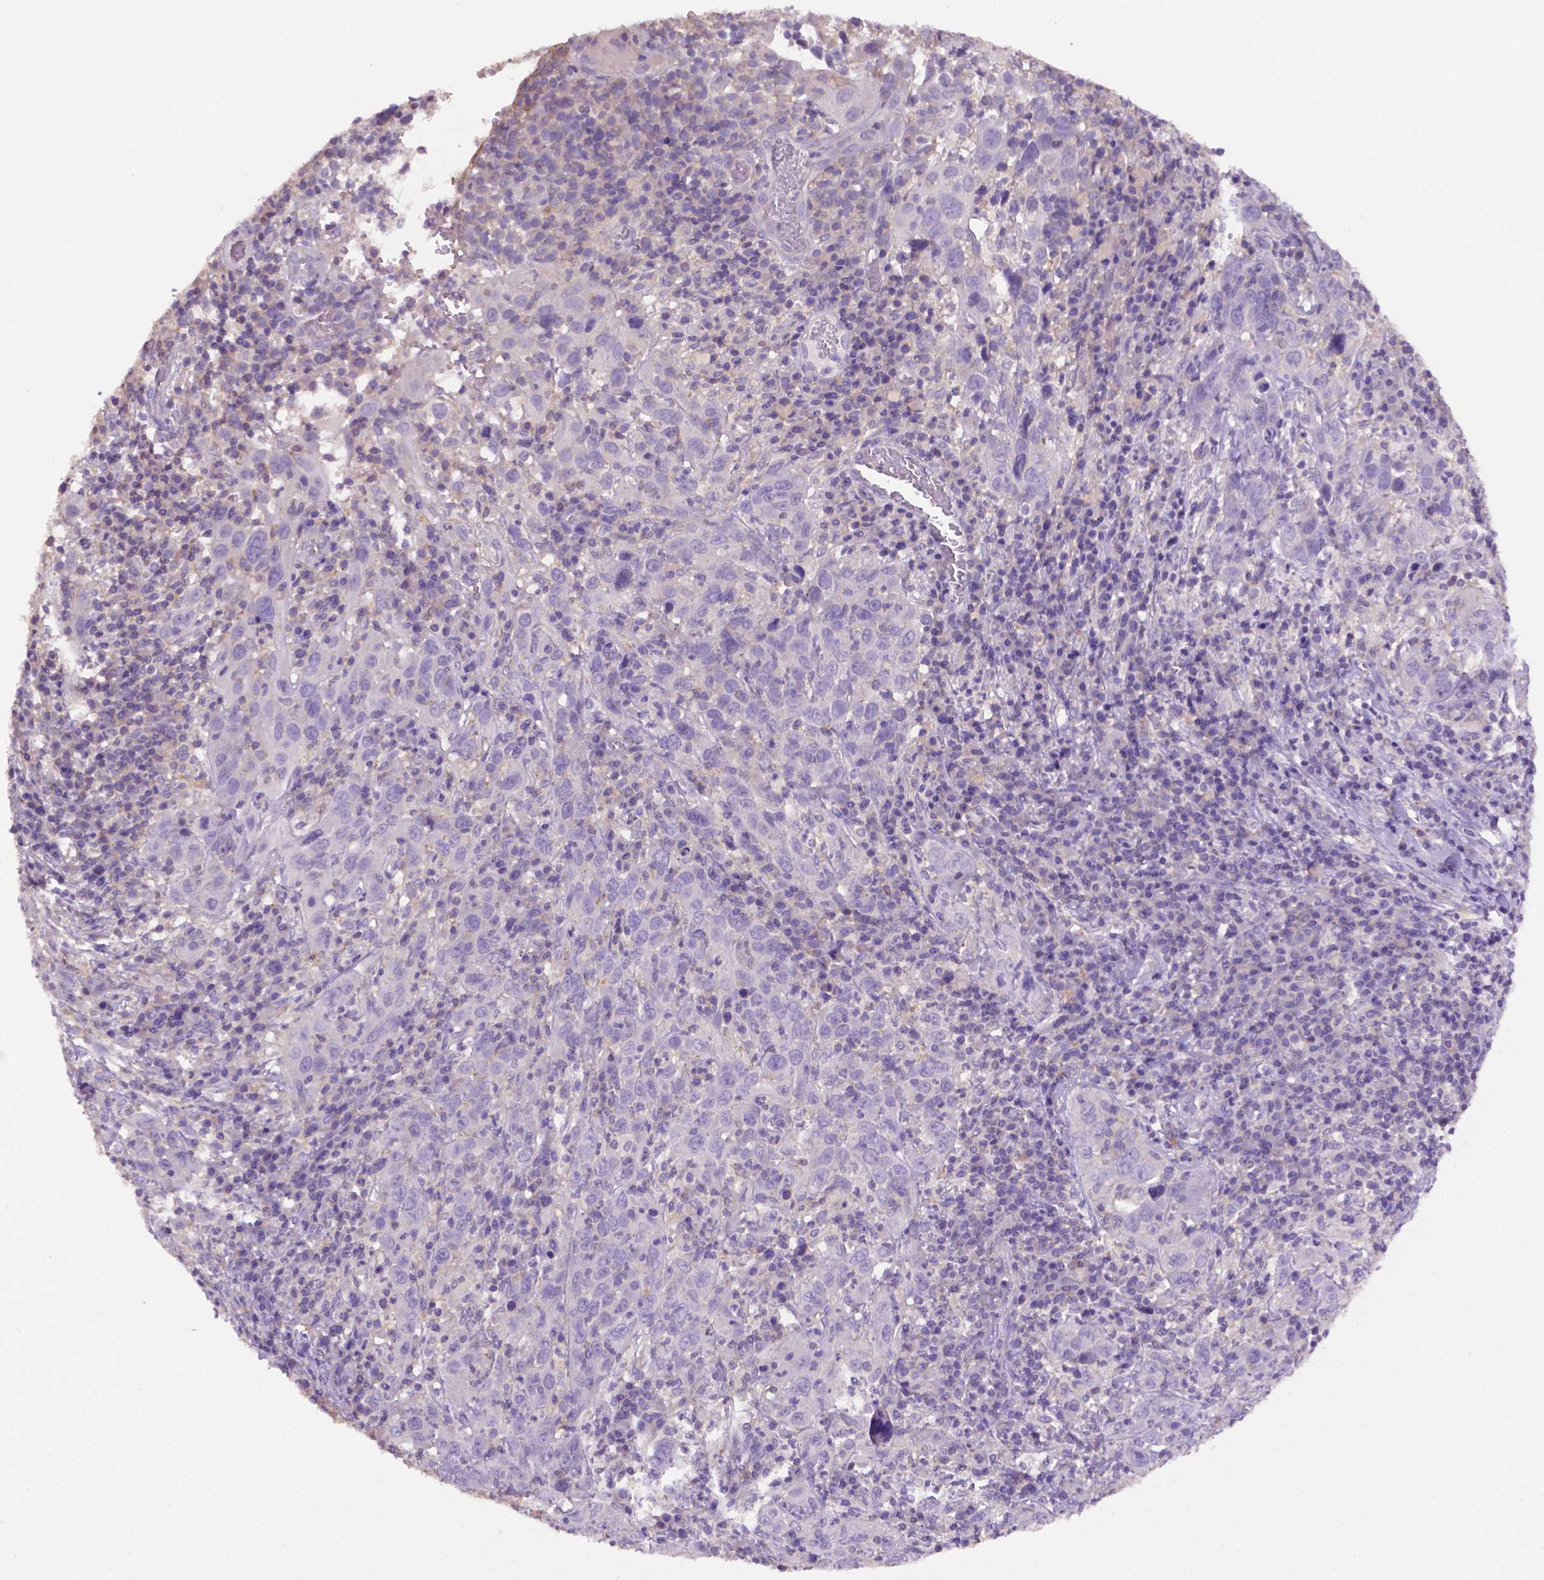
{"staining": {"intensity": "negative", "quantity": "none", "location": "none"}, "tissue": "cervical cancer", "cell_type": "Tumor cells", "image_type": "cancer", "snomed": [{"axis": "morphology", "description": "Squamous cell carcinoma, NOS"}, {"axis": "topography", "description": "Cervix"}], "caption": "Cervical cancer (squamous cell carcinoma) was stained to show a protein in brown. There is no significant expression in tumor cells.", "gene": "PRPS2", "patient": {"sex": "female", "age": 46}}